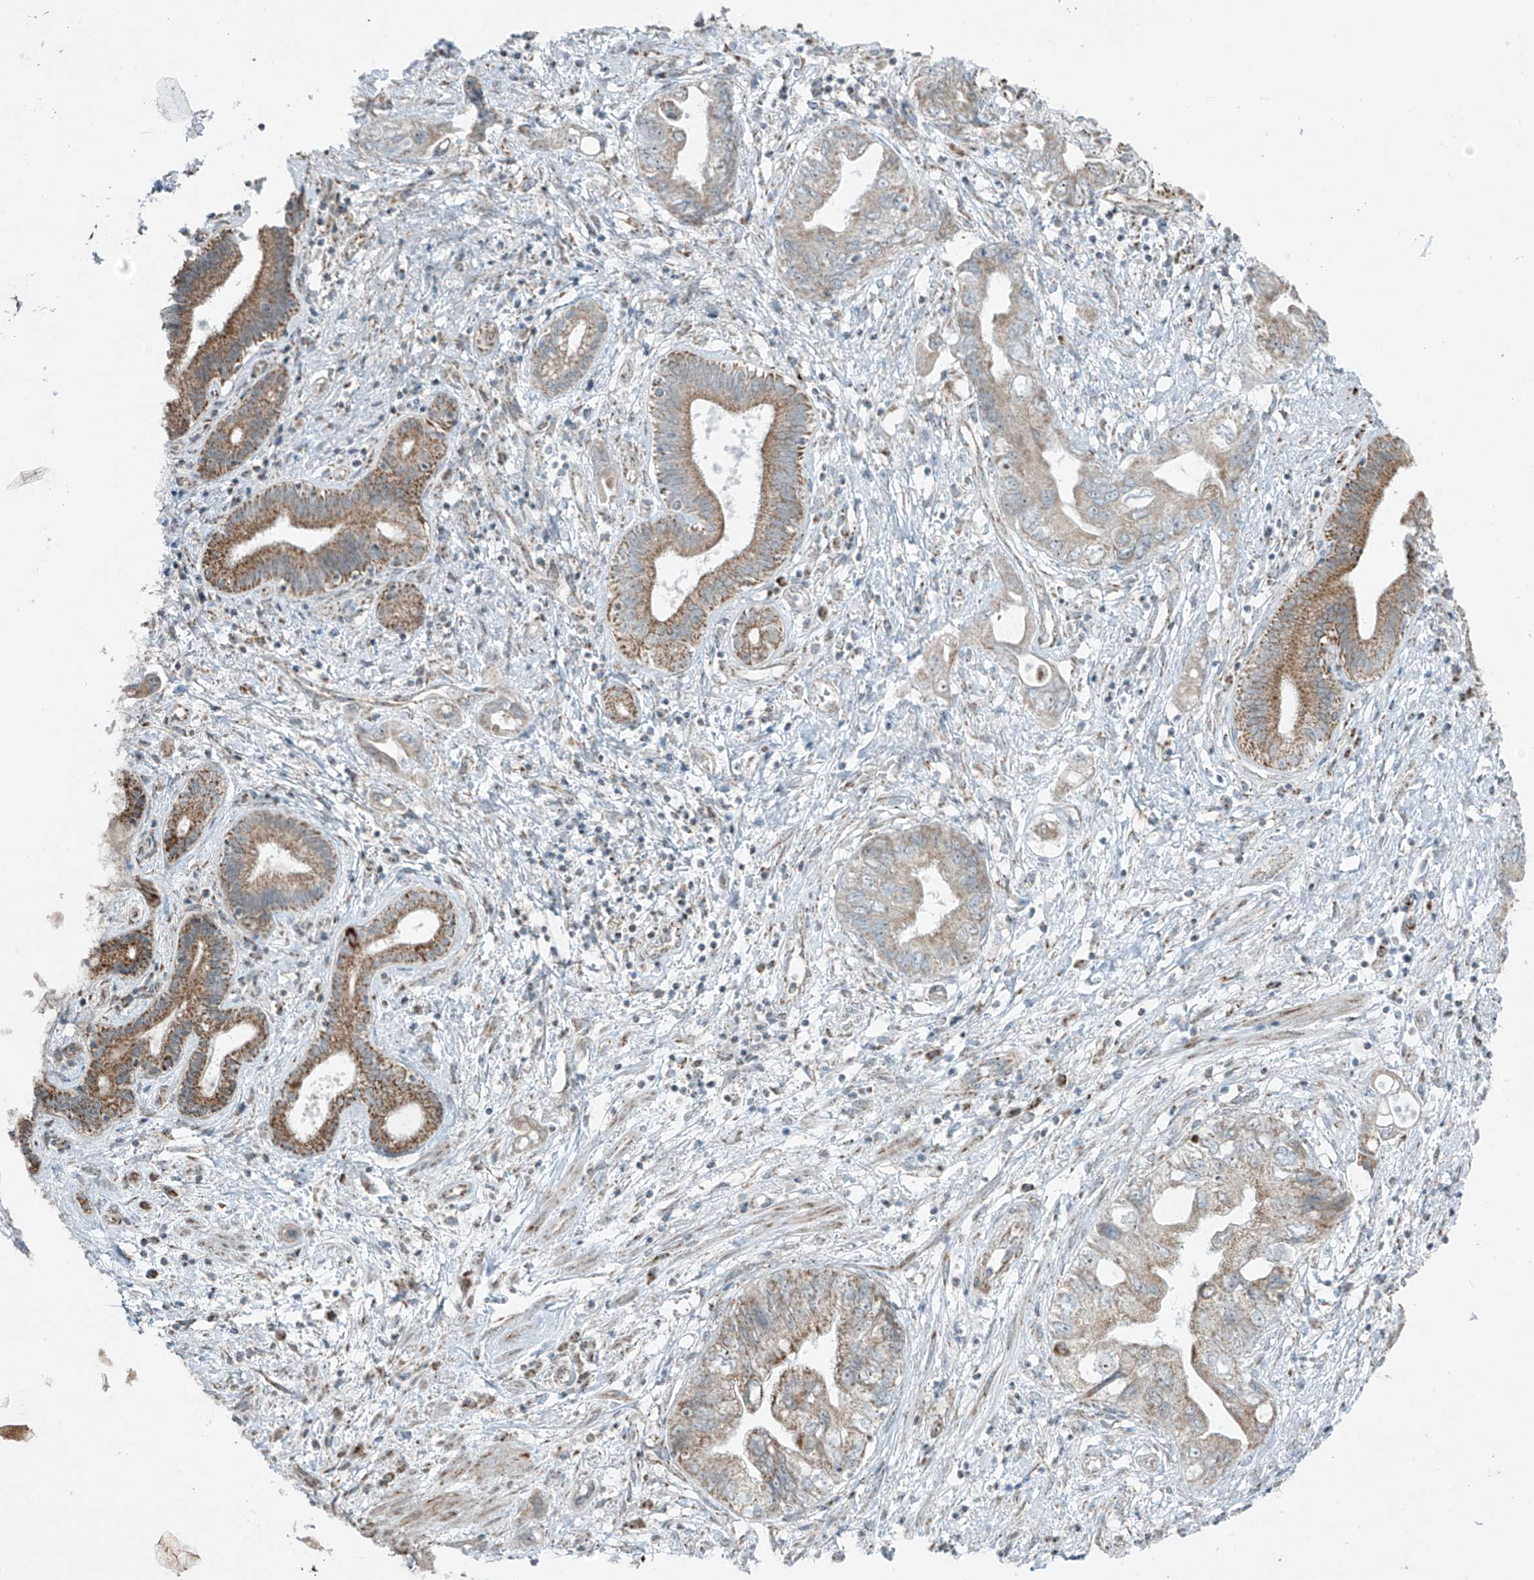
{"staining": {"intensity": "moderate", "quantity": ">75%", "location": "cytoplasmic/membranous"}, "tissue": "pancreatic cancer", "cell_type": "Tumor cells", "image_type": "cancer", "snomed": [{"axis": "morphology", "description": "Adenocarcinoma, NOS"}, {"axis": "topography", "description": "Pancreas"}], "caption": "DAB immunohistochemical staining of pancreatic cancer shows moderate cytoplasmic/membranous protein positivity in approximately >75% of tumor cells.", "gene": "SMDT1", "patient": {"sex": "female", "age": 73}}